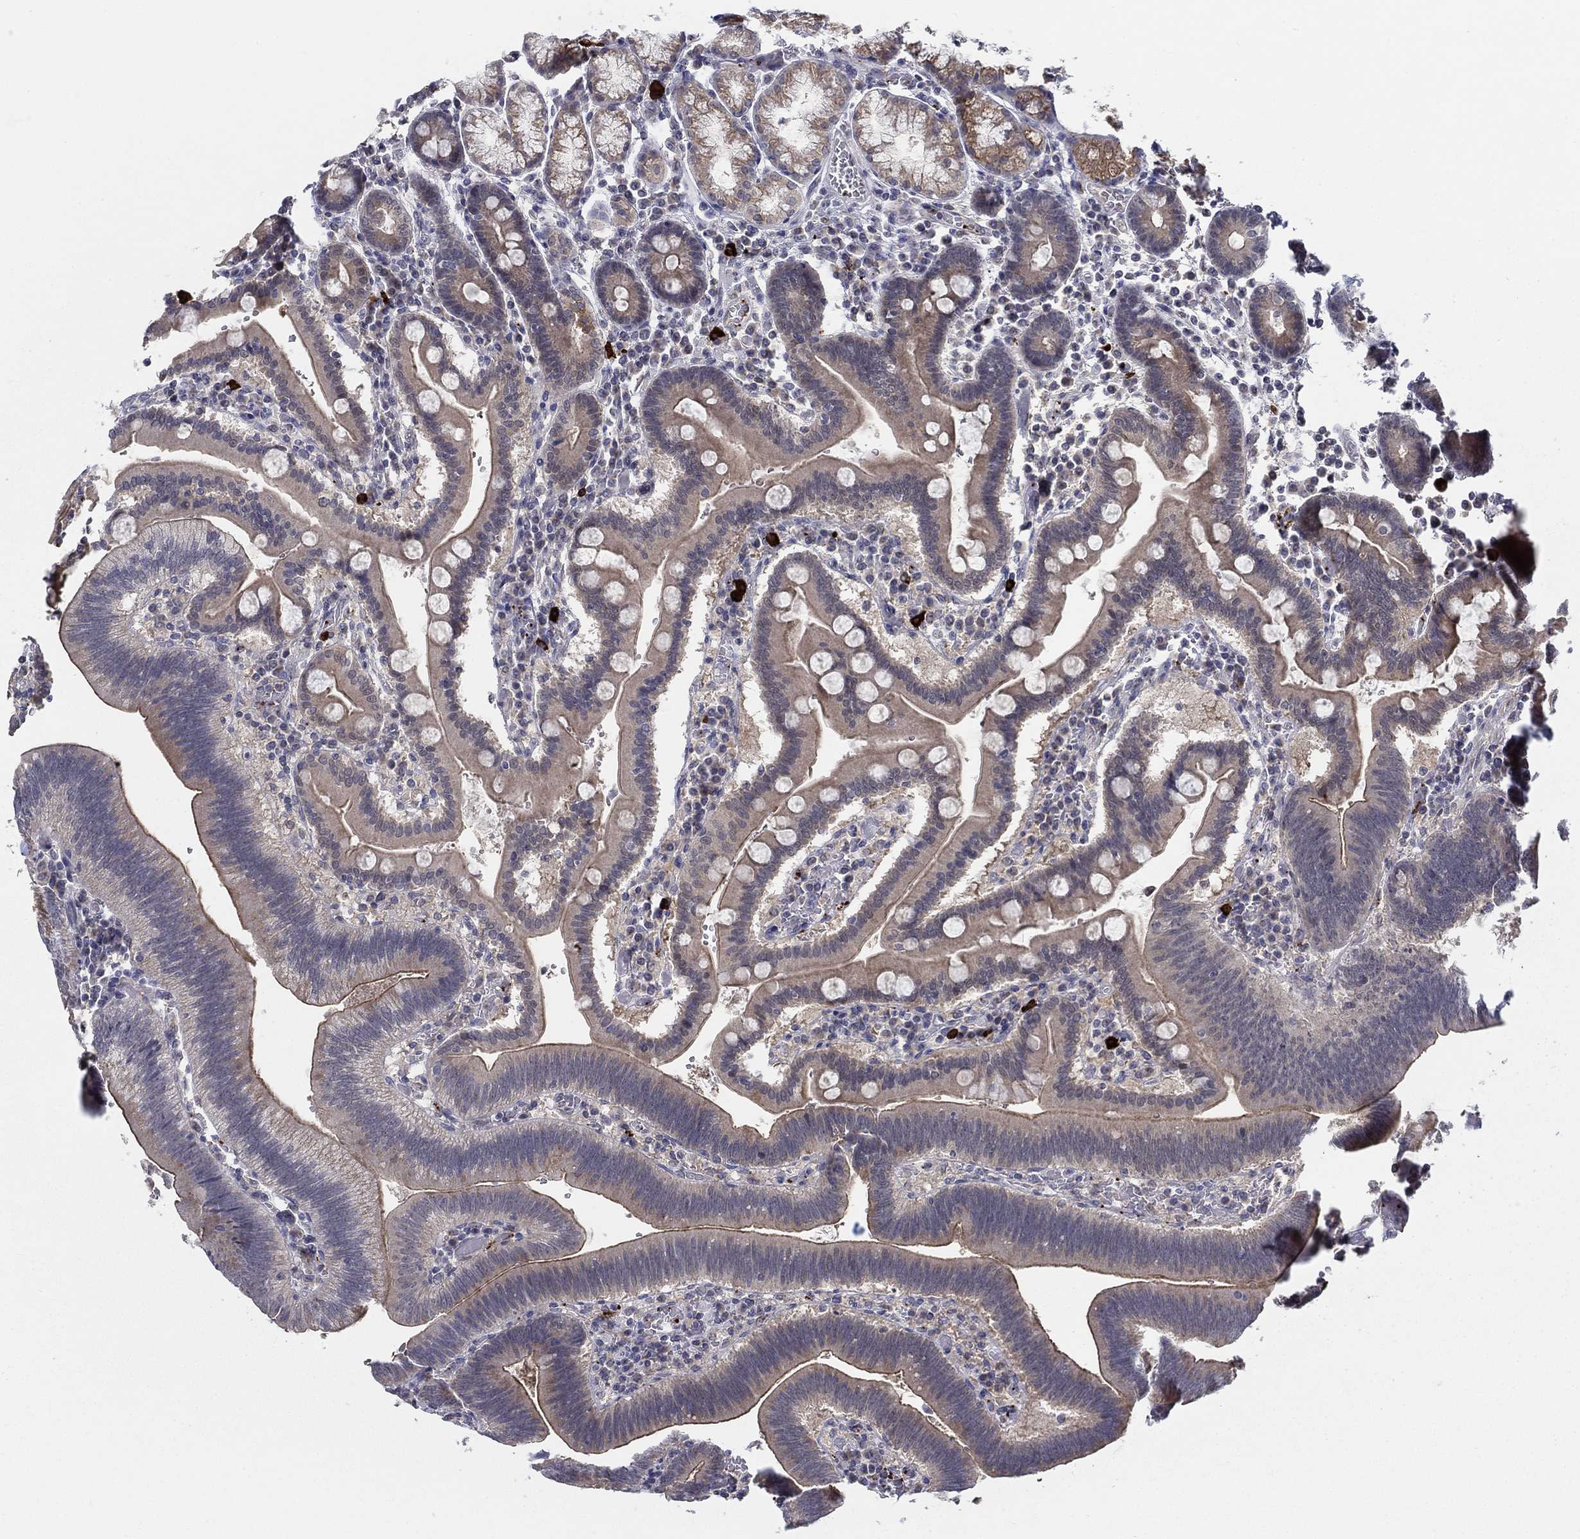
{"staining": {"intensity": "weak", "quantity": "25%-75%", "location": "cytoplasmic/membranous"}, "tissue": "duodenum", "cell_type": "Glandular cells", "image_type": "normal", "snomed": [{"axis": "morphology", "description": "Normal tissue, NOS"}, {"axis": "topography", "description": "Duodenum"}], "caption": "Duodenum stained with DAB (3,3'-diaminobenzidine) IHC demonstrates low levels of weak cytoplasmic/membranous expression in about 25%-75% of glandular cells. (Stains: DAB (3,3'-diaminobenzidine) in brown, nuclei in blue, Microscopy: brightfield microscopy at high magnification).", "gene": "ALOX12", "patient": {"sex": "female", "age": 62}}